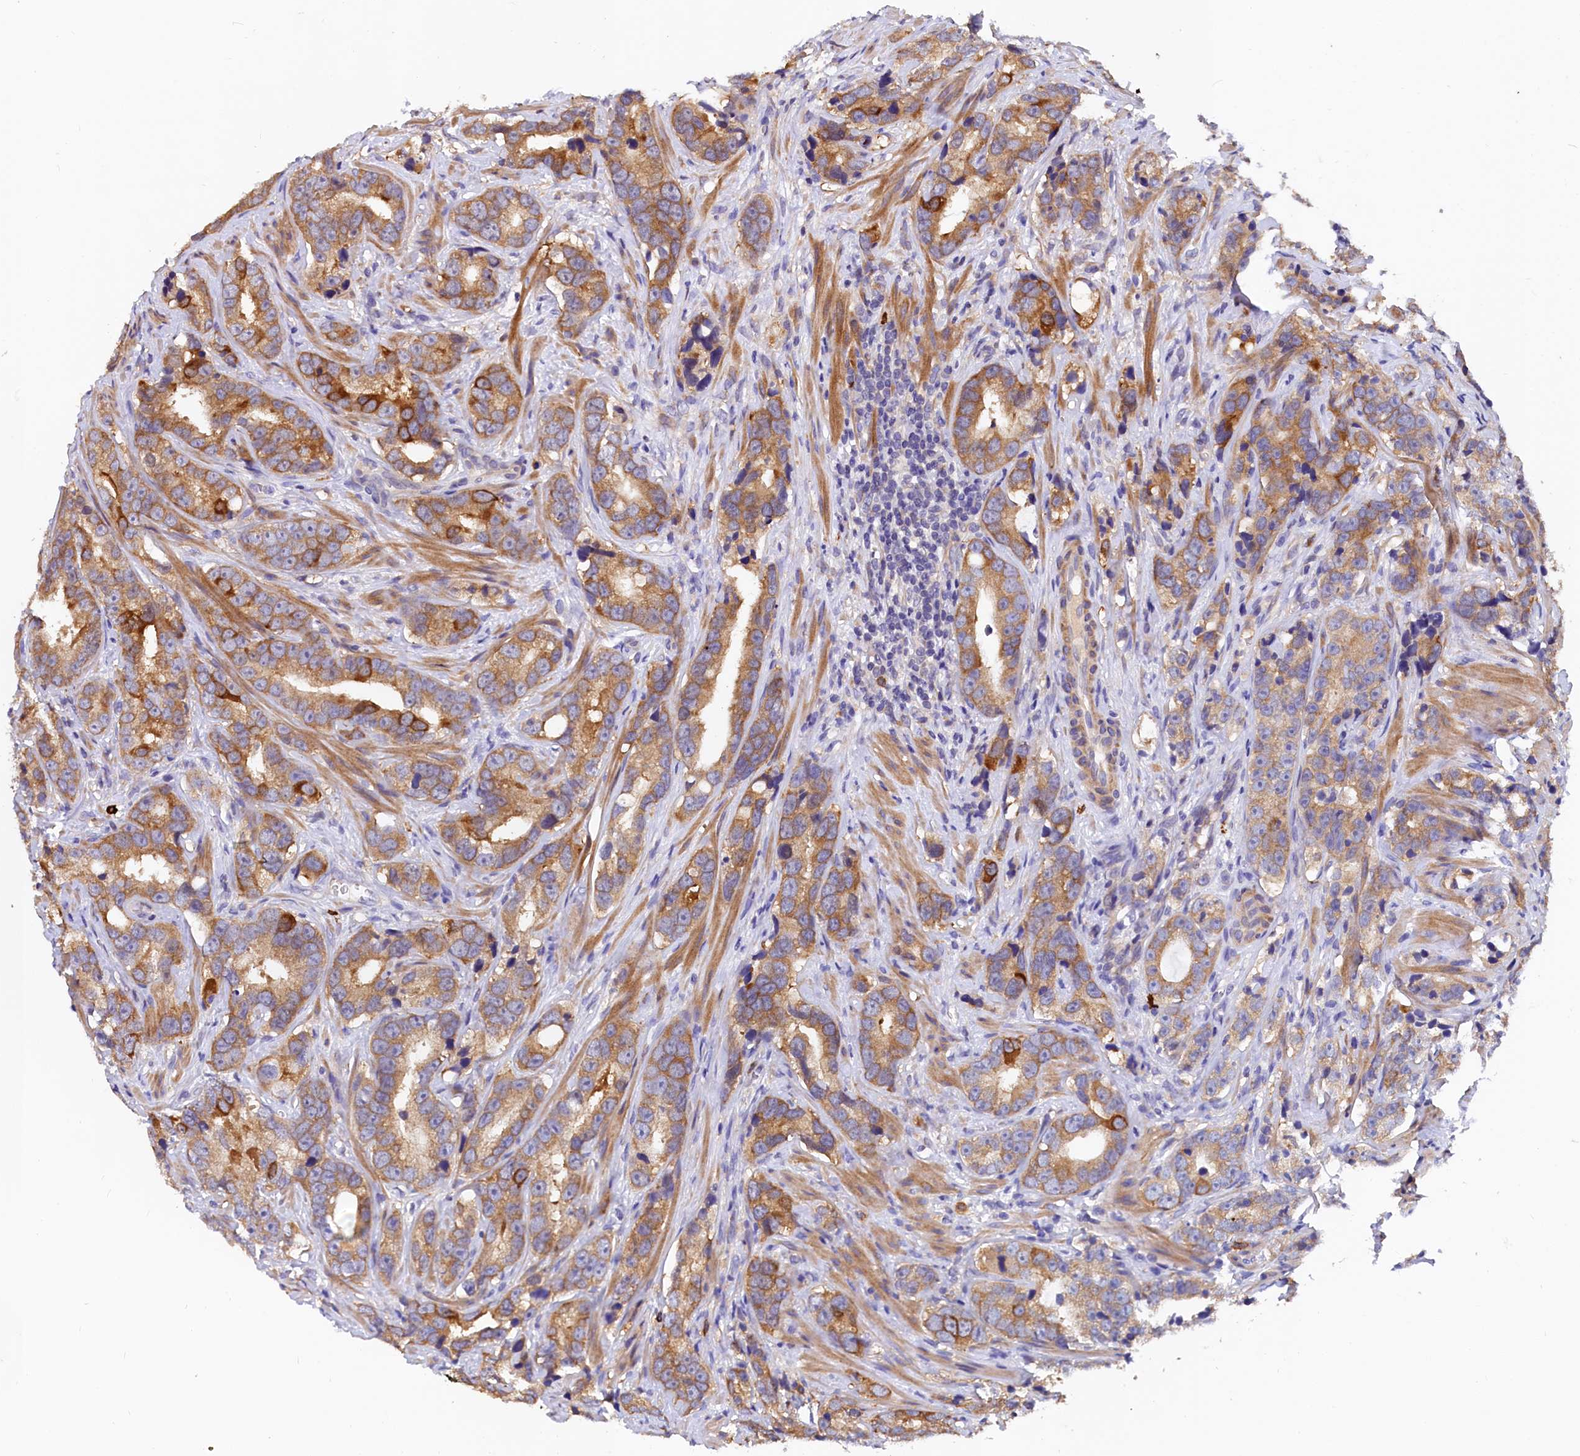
{"staining": {"intensity": "moderate", "quantity": ">75%", "location": "cytoplasmic/membranous"}, "tissue": "prostate cancer", "cell_type": "Tumor cells", "image_type": "cancer", "snomed": [{"axis": "morphology", "description": "Adenocarcinoma, High grade"}, {"axis": "topography", "description": "Prostate"}], "caption": "Prostate cancer was stained to show a protein in brown. There is medium levels of moderate cytoplasmic/membranous positivity in about >75% of tumor cells. The protein of interest is shown in brown color, while the nuclei are stained blue.", "gene": "EPS8L2", "patient": {"sex": "male", "age": 62}}